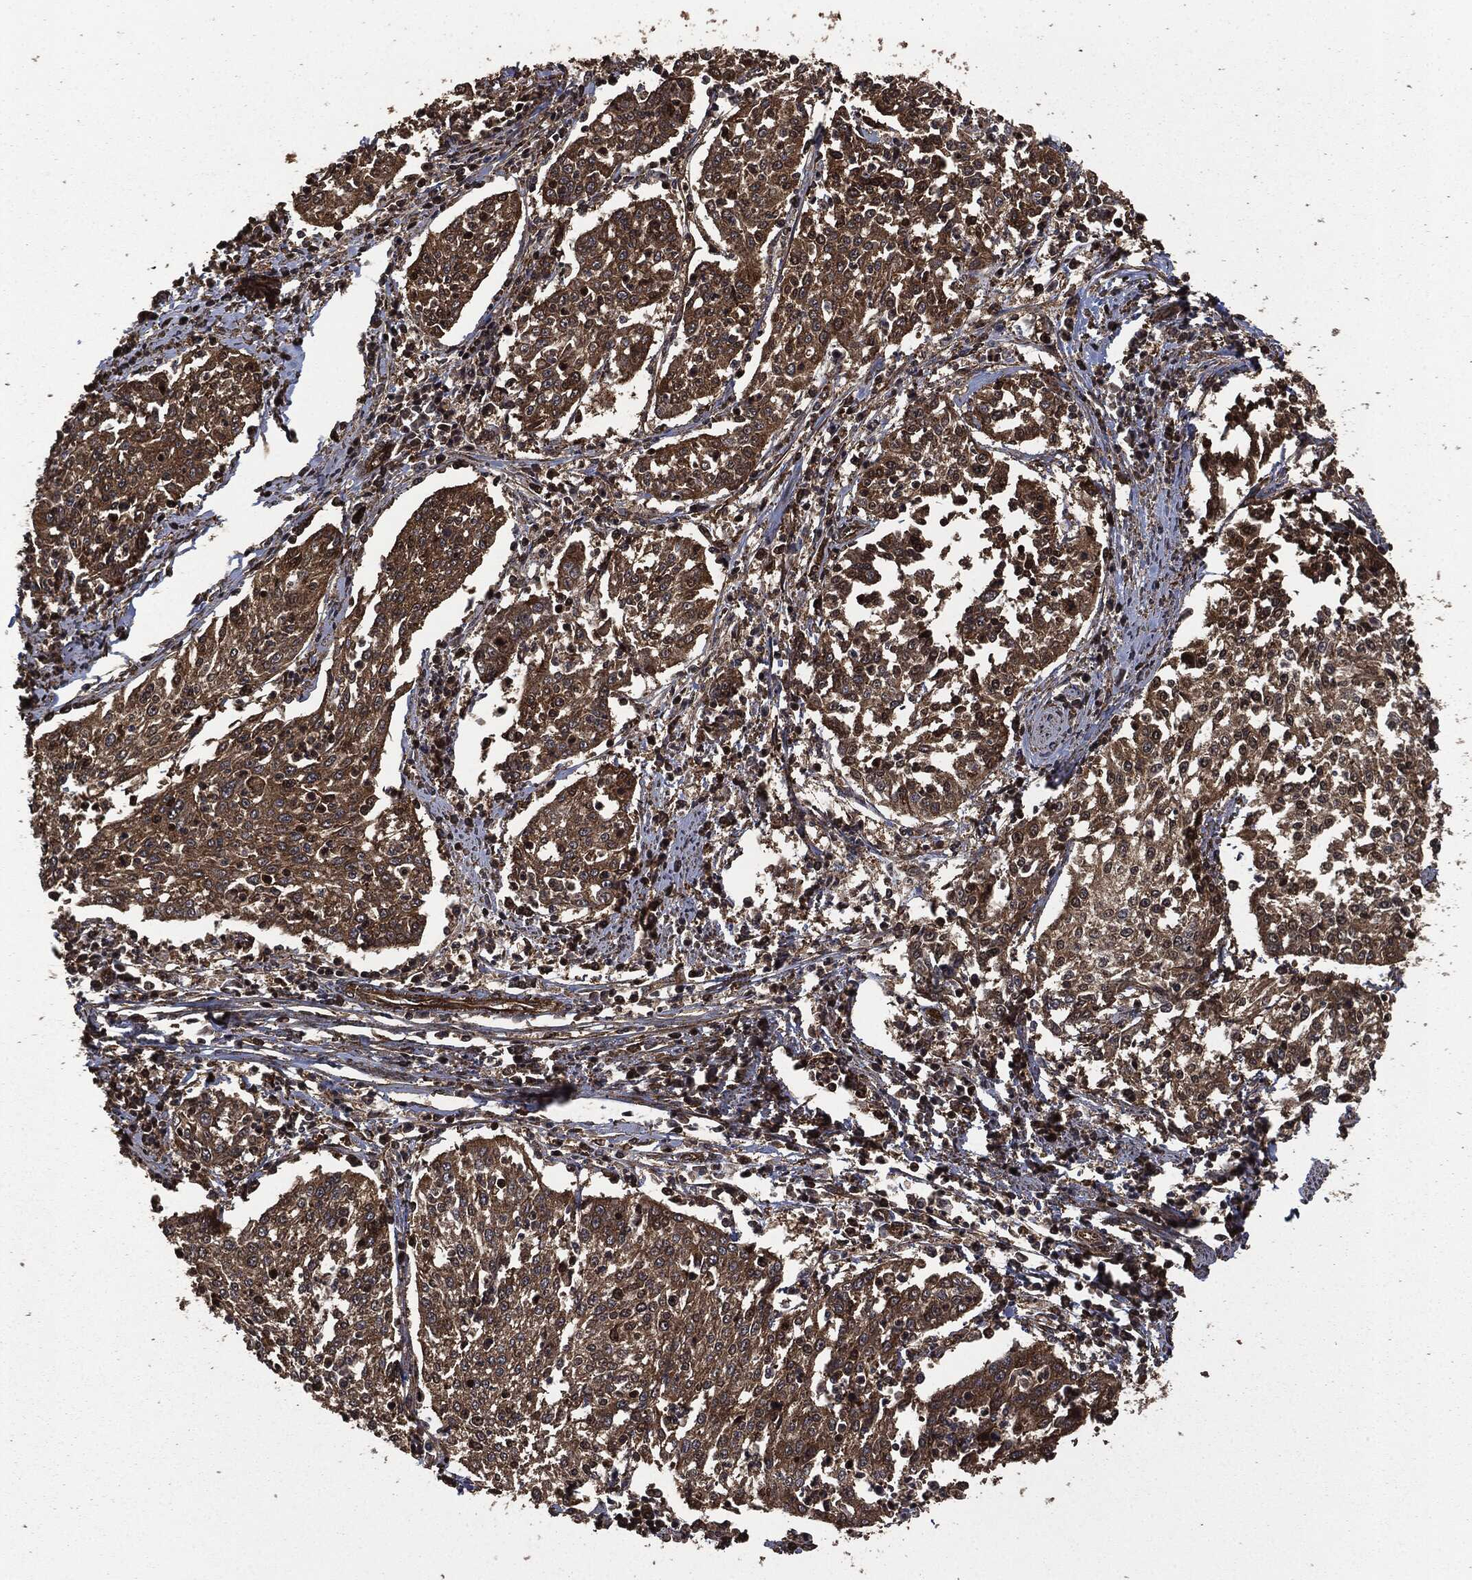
{"staining": {"intensity": "strong", "quantity": ">75%", "location": "cytoplasmic/membranous"}, "tissue": "cervical cancer", "cell_type": "Tumor cells", "image_type": "cancer", "snomed": [{"axis": "morphology", "description": "Squamous cell carcinoma, NOS"}, {"axis": "topography", "description": "Cervix"}], "caption": "Protein expression analysis of cervical squamous cell carcinoma demonstrates strong cytoplasmic/membranous positivity in about >75% of tumor cells. (brown staining indicates protein expression, while blue staining denotes nuclei).", "gene": "HRAS", "patient": {"sex": "female", "age": 41}}